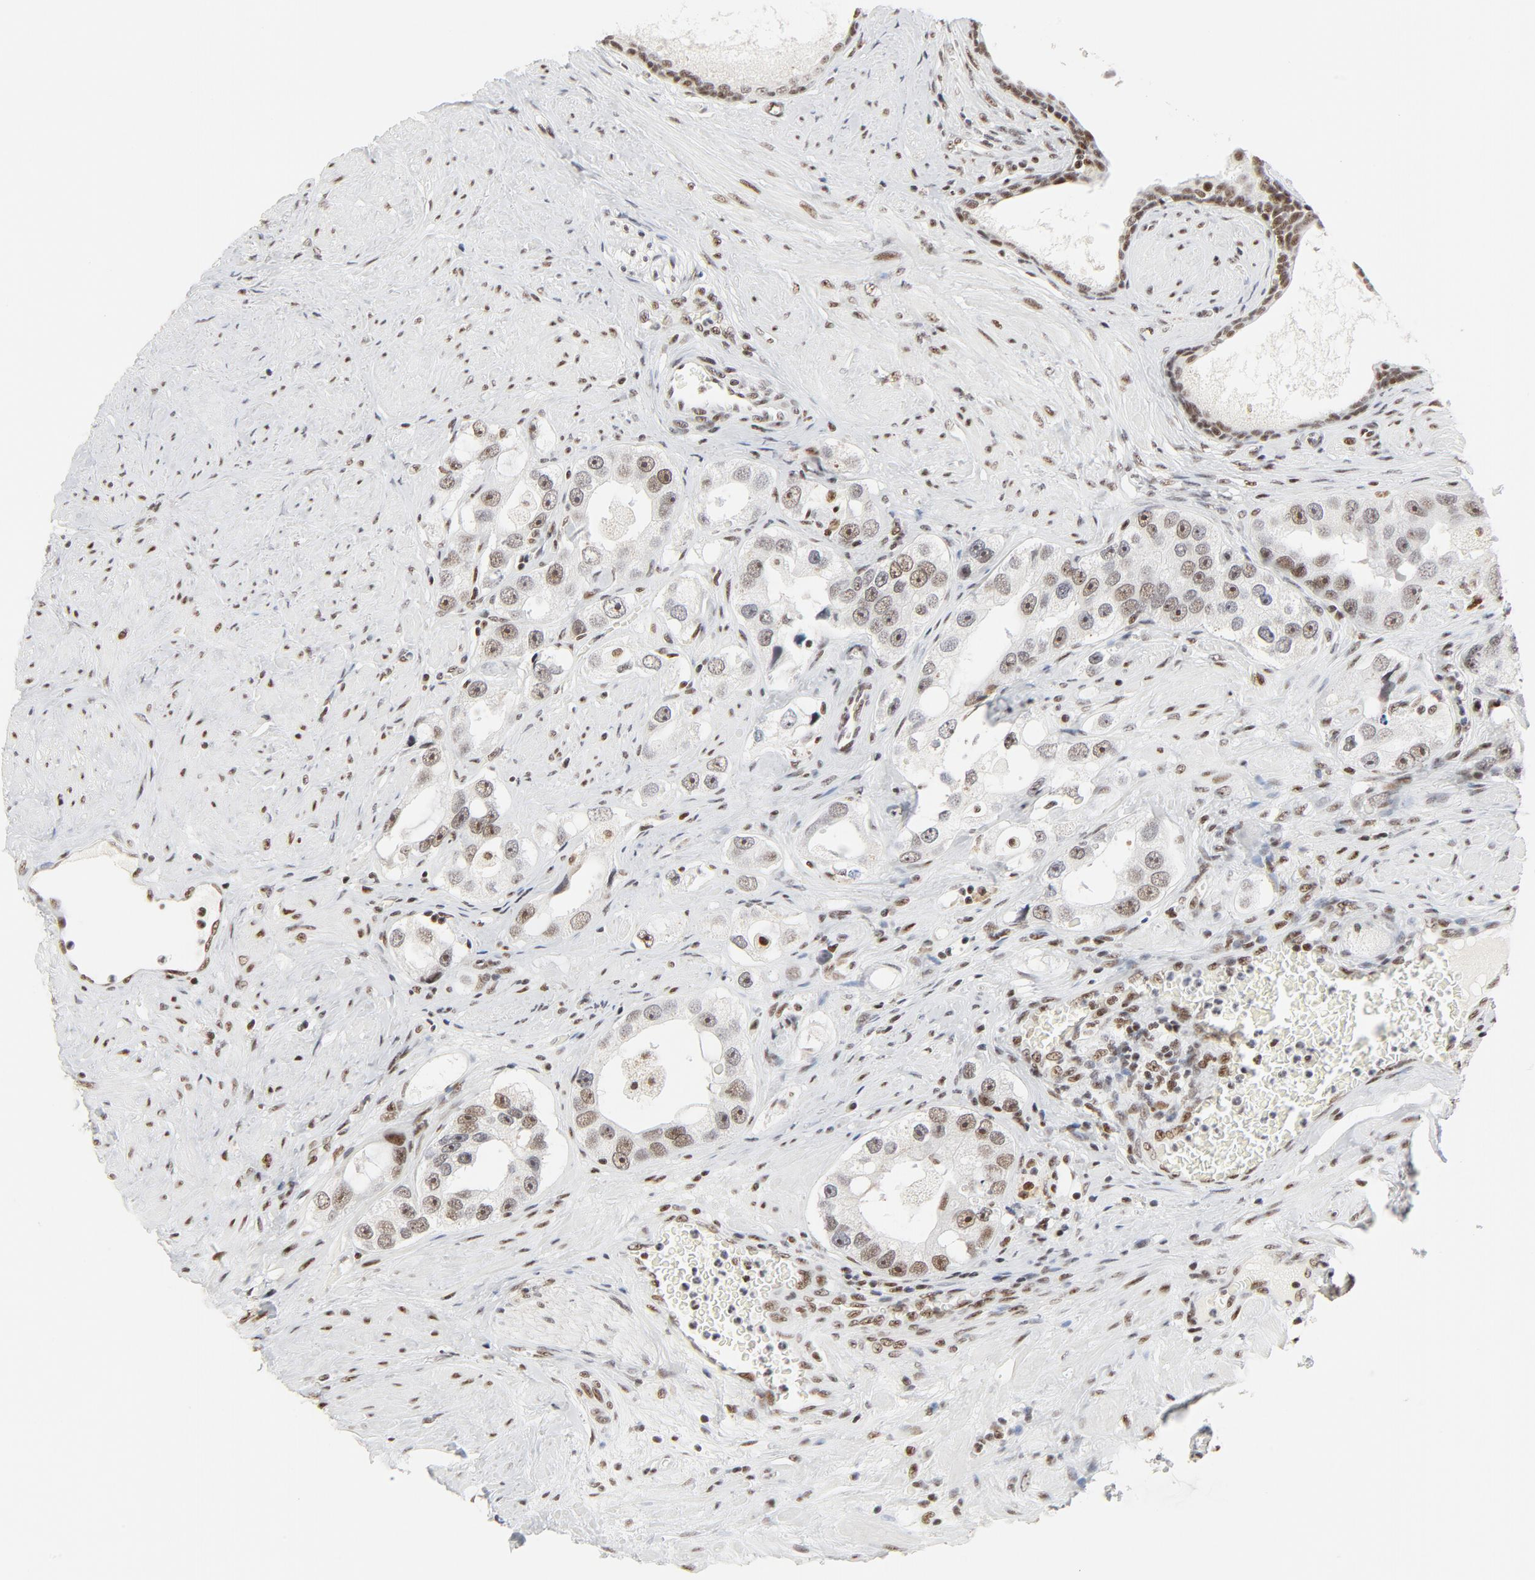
{"staining": {"intensity": "moderate", "quantity": ">75%", "location": "nuclear"}, "tissue": "prostate cancer", "cell_type": "Tumor cells", "image_type": "cancer", "snomed": [{"axis": "morphology", "description": "Adenocarcinoma, High grade"}, {"axis": "topography", "description": "Prostate"}], "caption": "A medium amount of moderate nuclear staining is seen in about >75% of tumor cells in prostate cancer (adenocarcinoma (high-grade)) tissue.", "gene": "GTF2H1", "patient": {"sex": "male", "age": 63}}